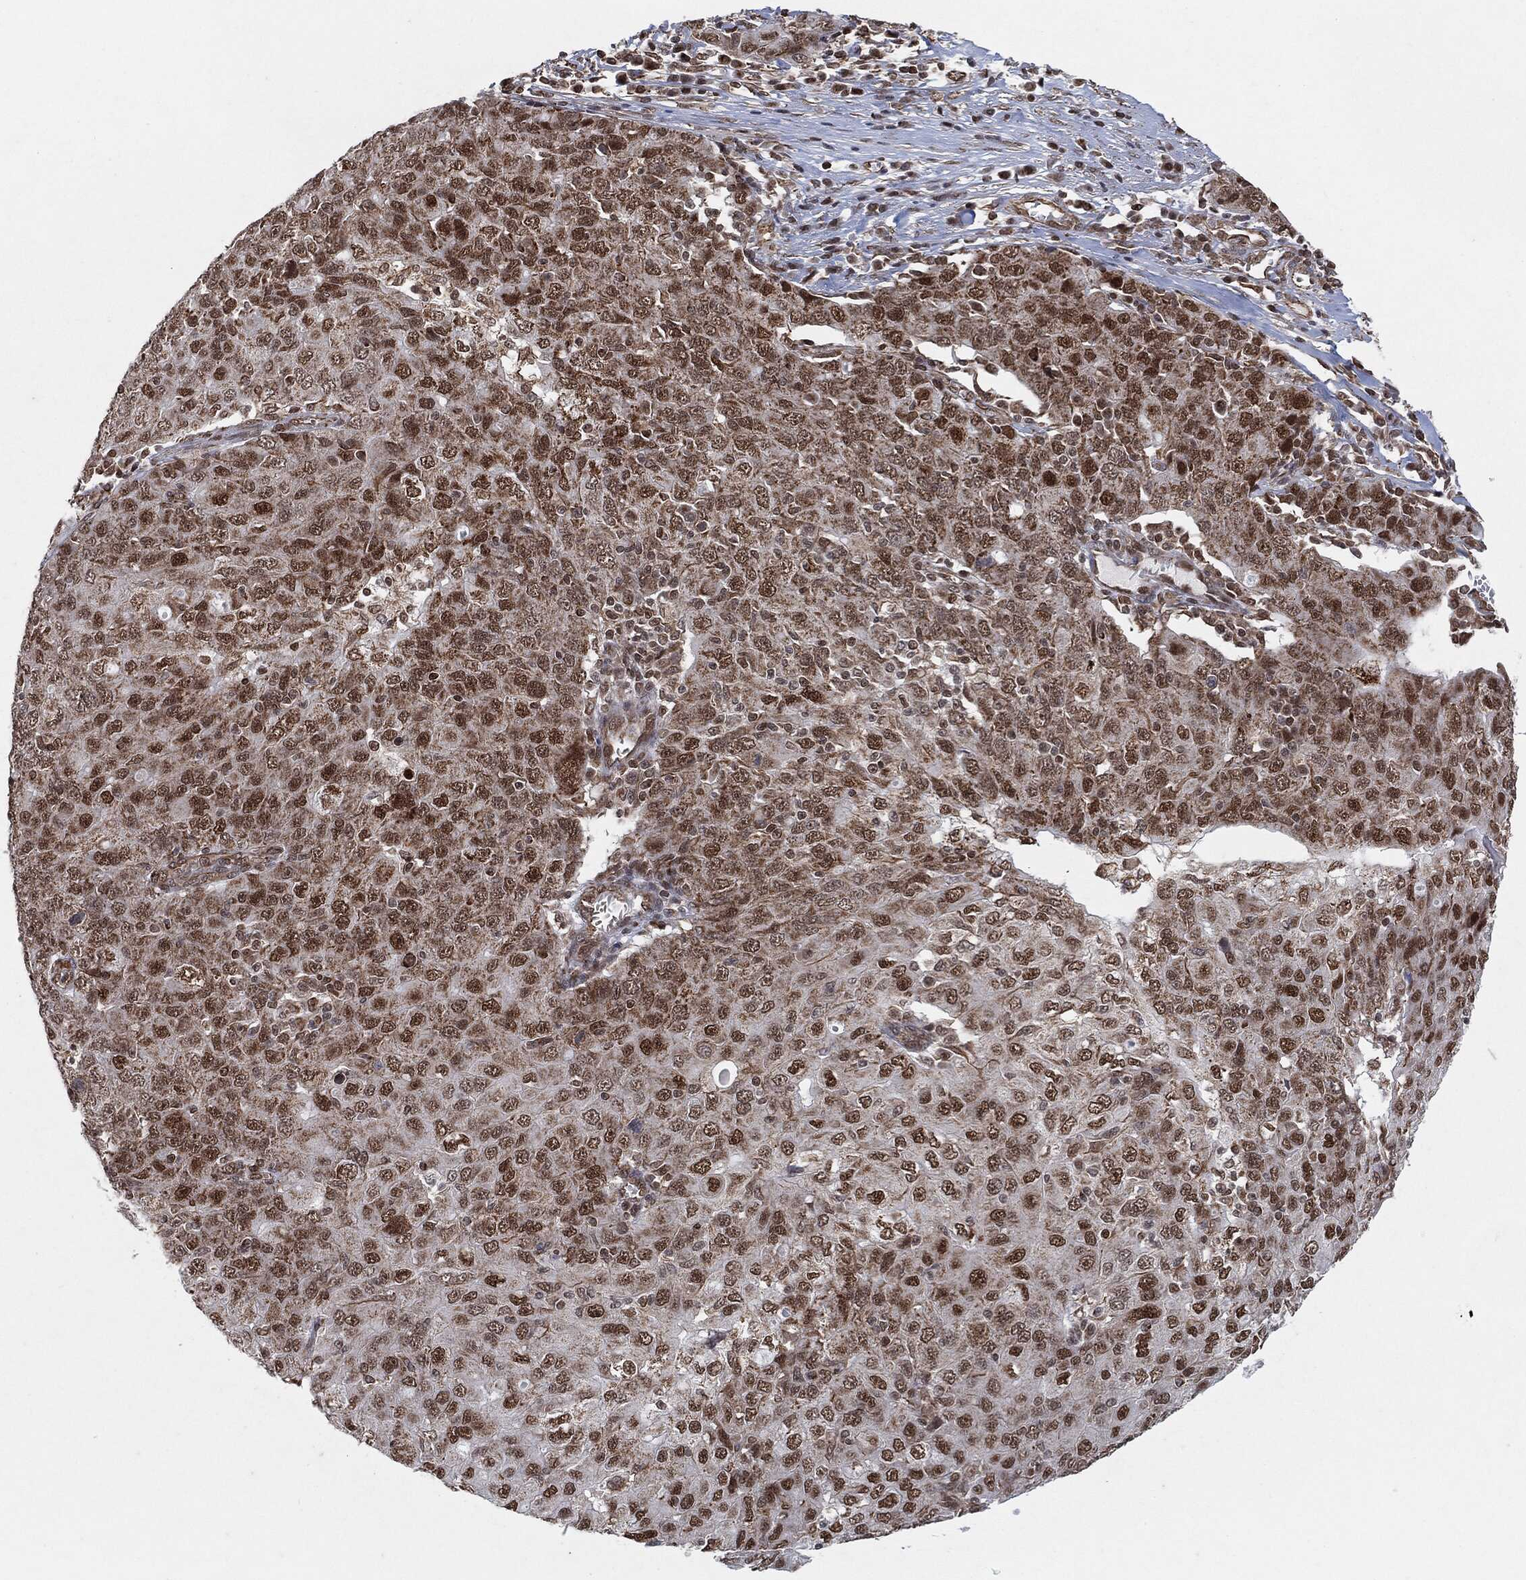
{"staining": {"intensity": "strong", "quantity": "<25%", "location": "nuclear"}, "tissue": "ovarian cancer", "cell_type": "Tumor cells", "image_type": "cancer", "snomed": [{"axis": "morphology", "description": "Carcinoma, endometroid"}, {"axis": "topography", "description": "Ovary"}], "caption": "Tumor cells reveal medium levels of strong nuclear staining in about <25% of cells in ovarian cancer (endometroid carcinoma). The protein is stained brown, and the nuclei are stained in blue (DAB IHC with brightfield microscopy, high magnification).", "gene": "TP53RK", "patient": {"sex": "female", "age": 50}}